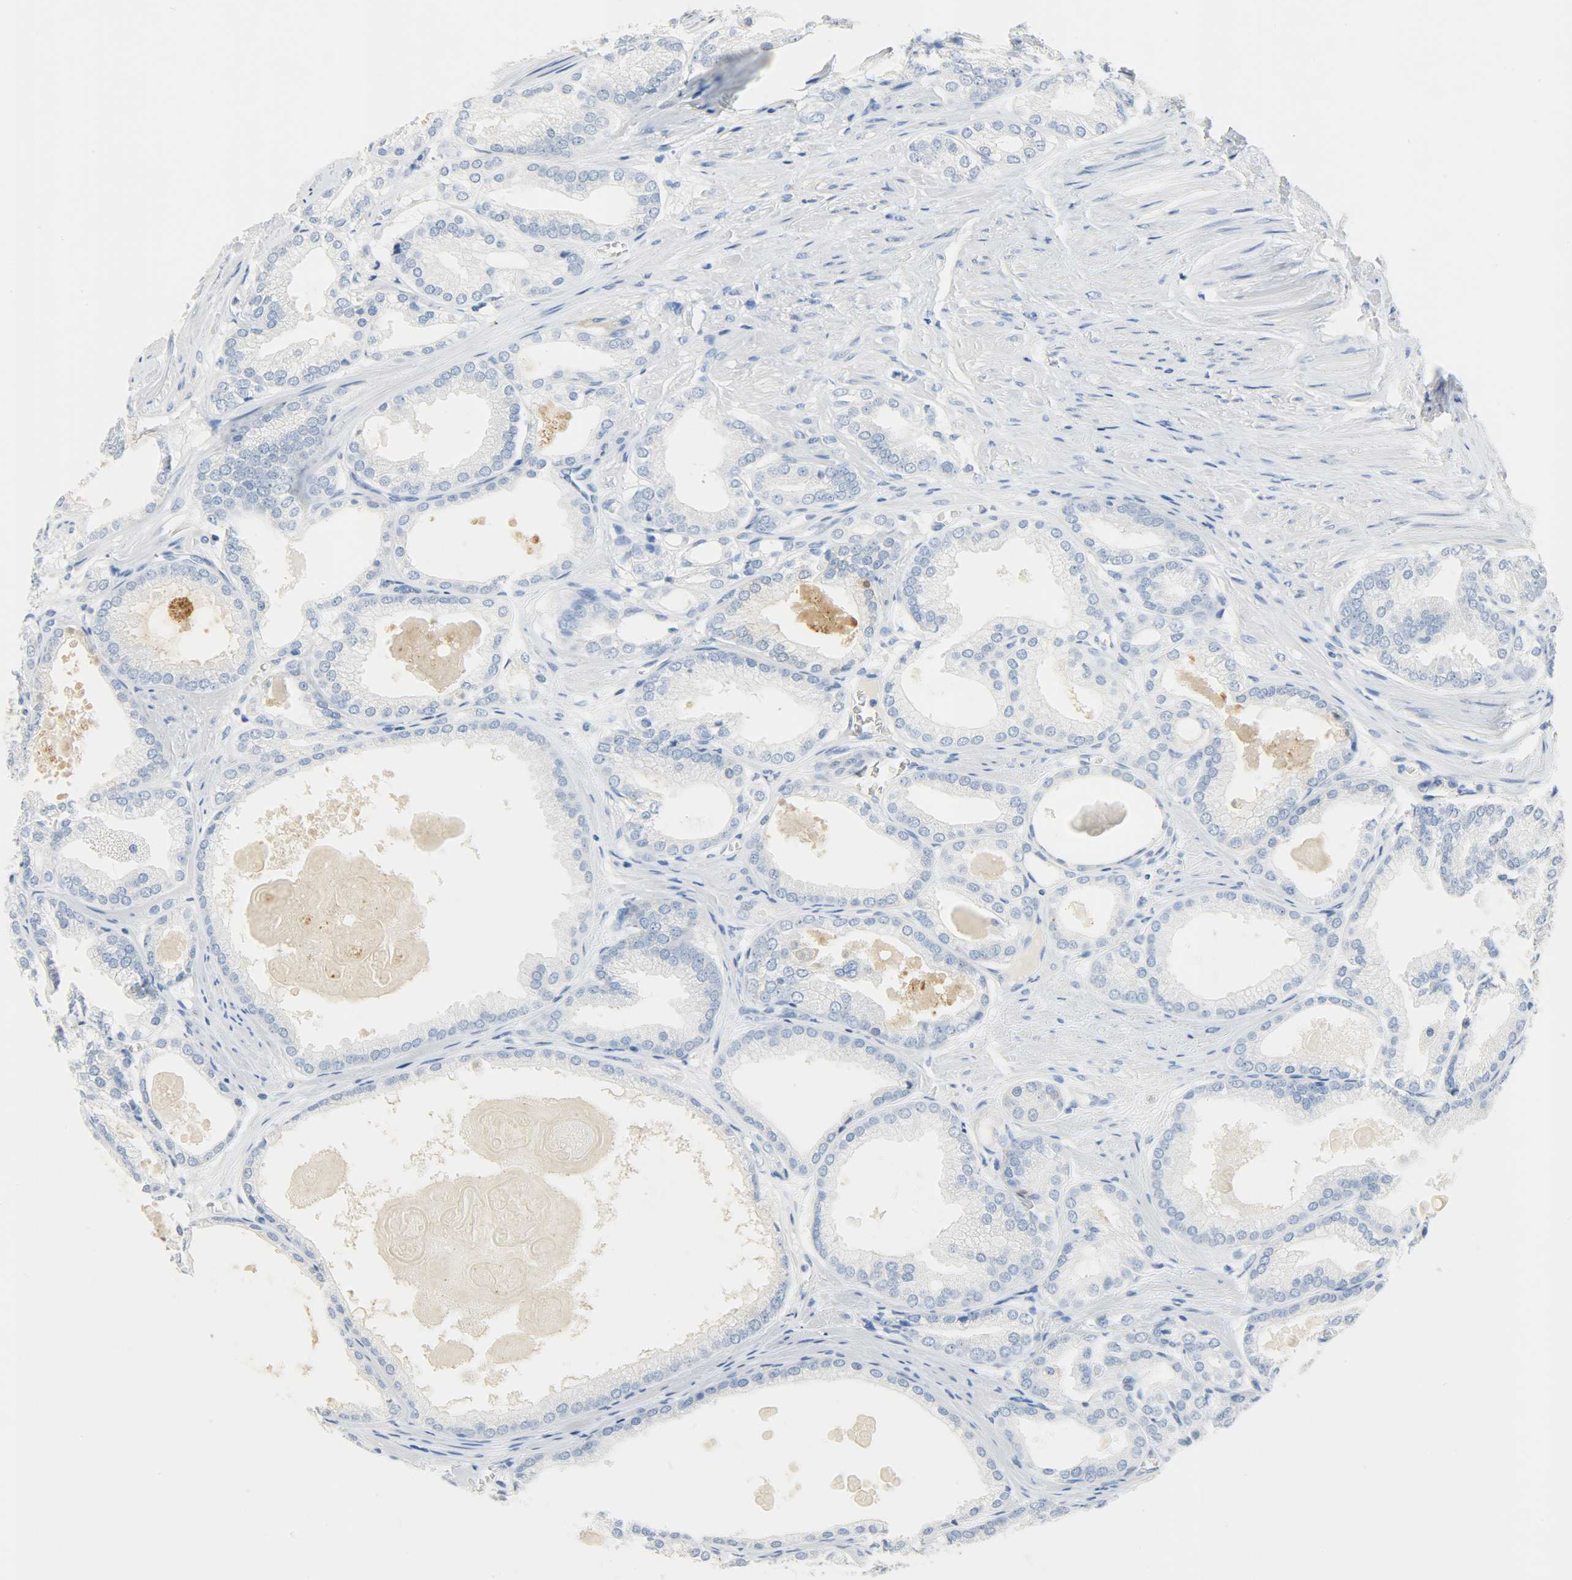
{"staining": {"intensity": "negative", "quantity": "none", "location": "none"}, "tissue": "prostate cancer", "cell_type": "Tumor cells", "image_type": "cancer", "snomed": [{"axis": "morphology", "description": "Adenocarcinoma, High grade"}, {"axis": "topography", "description": "Prostate"}], "caption": "IHC image of neoplastic tissue: human prostate adenocarcinoma (high-grade) stained with DAB shows no significant protein staining in tumor cells.", "gene": "CRP", "patient": {"sex": "male", "age": 61}}